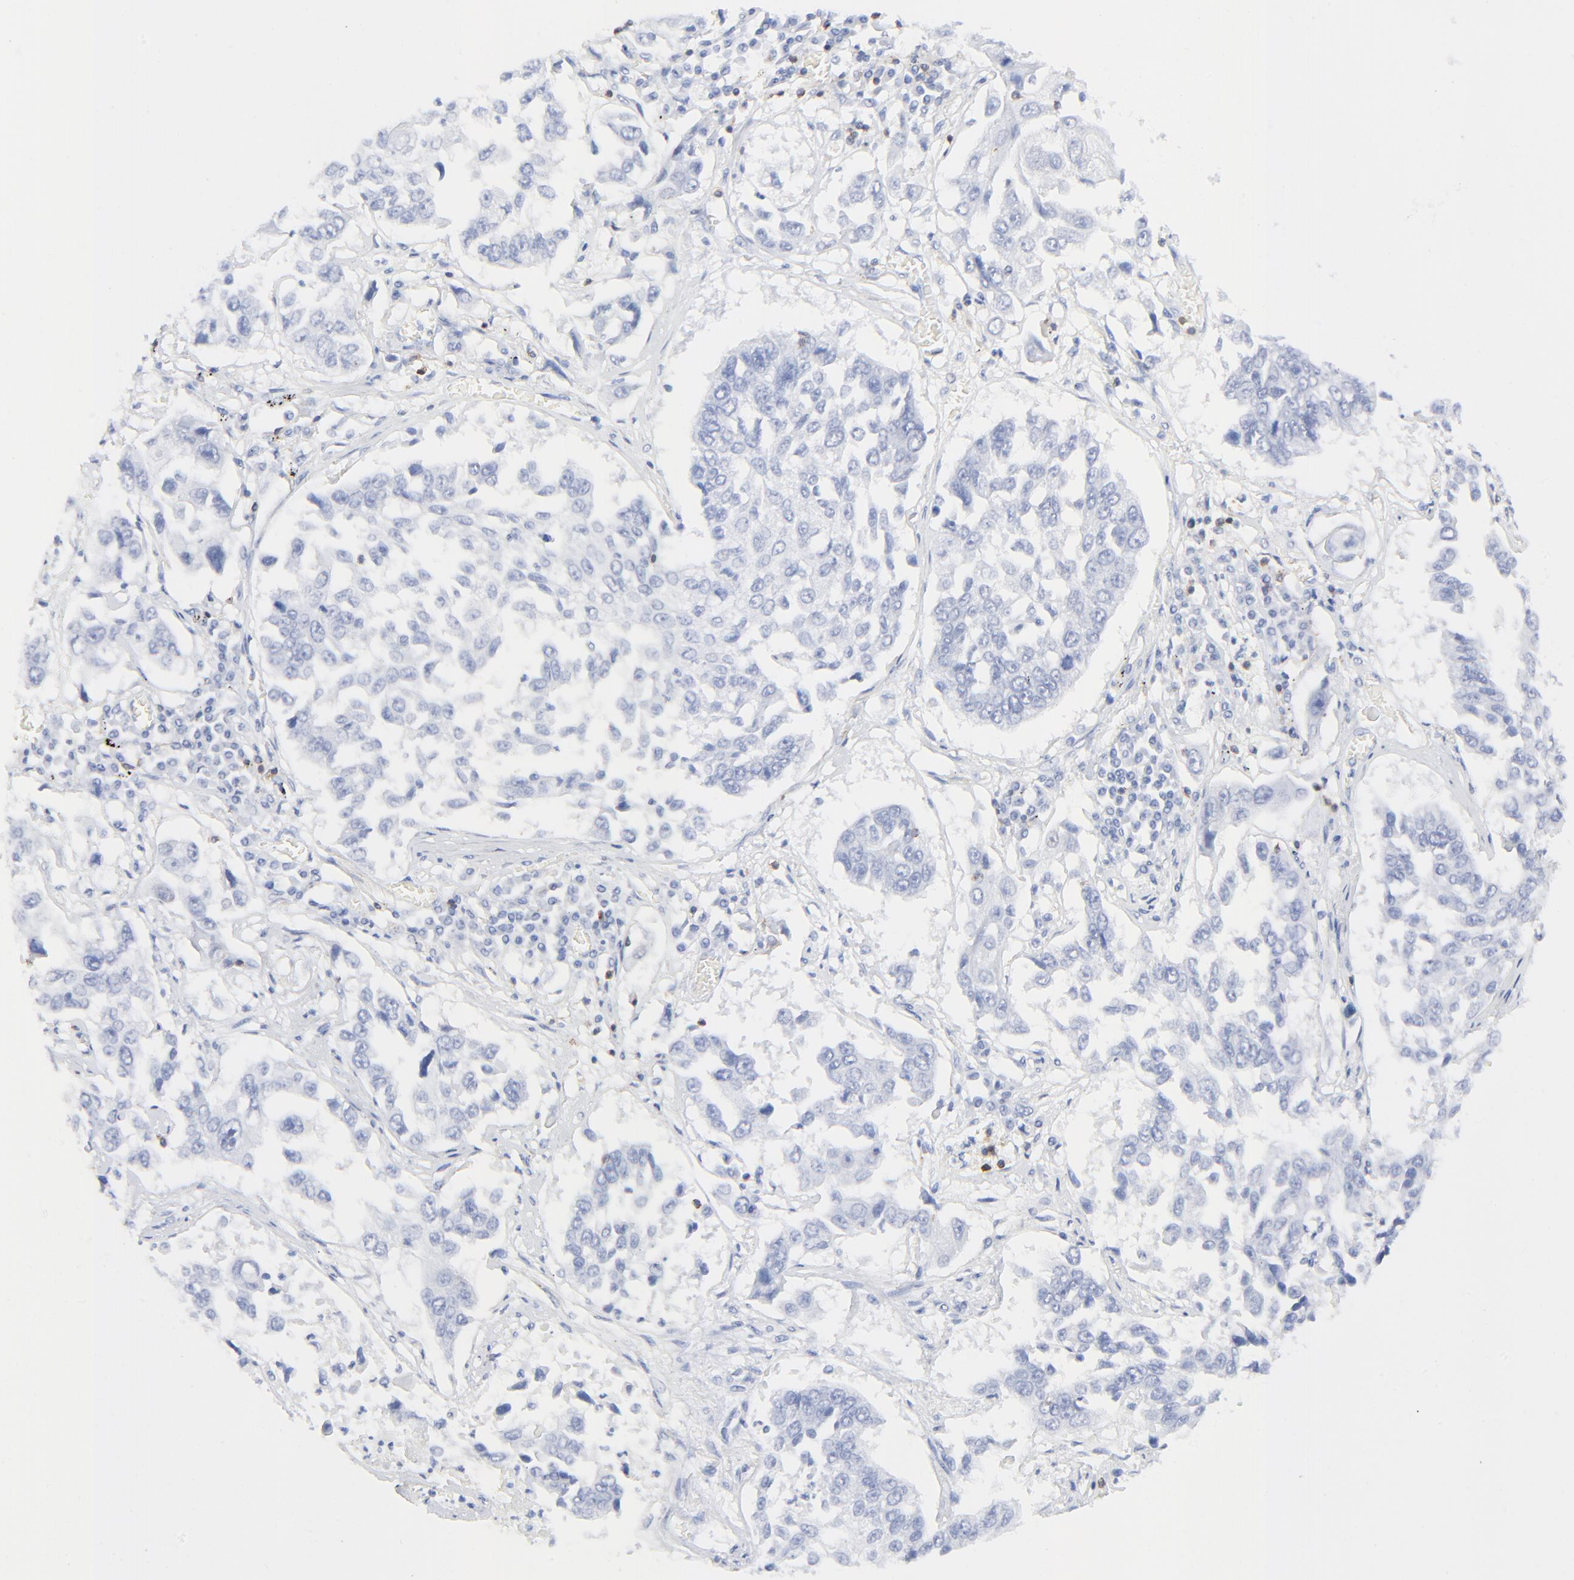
{"staining": {"intensity": "negative", "quantity": "none", "location": "none"}, "tissue": "lung cancer", "cell_type": "Tumor cells", "image_type": "cancer", "snomed": [{"axis": "morphology", "description": "Squamous cell carcinoma, NOS"}, {"axis": "topography", "description": "Lung"}], "caption": "Lung cancer was stained to show a protein in brown. There is no significant expression in tumor cells.", "gene": "LCK", "patient": {"sex": "male", "age": 71}}